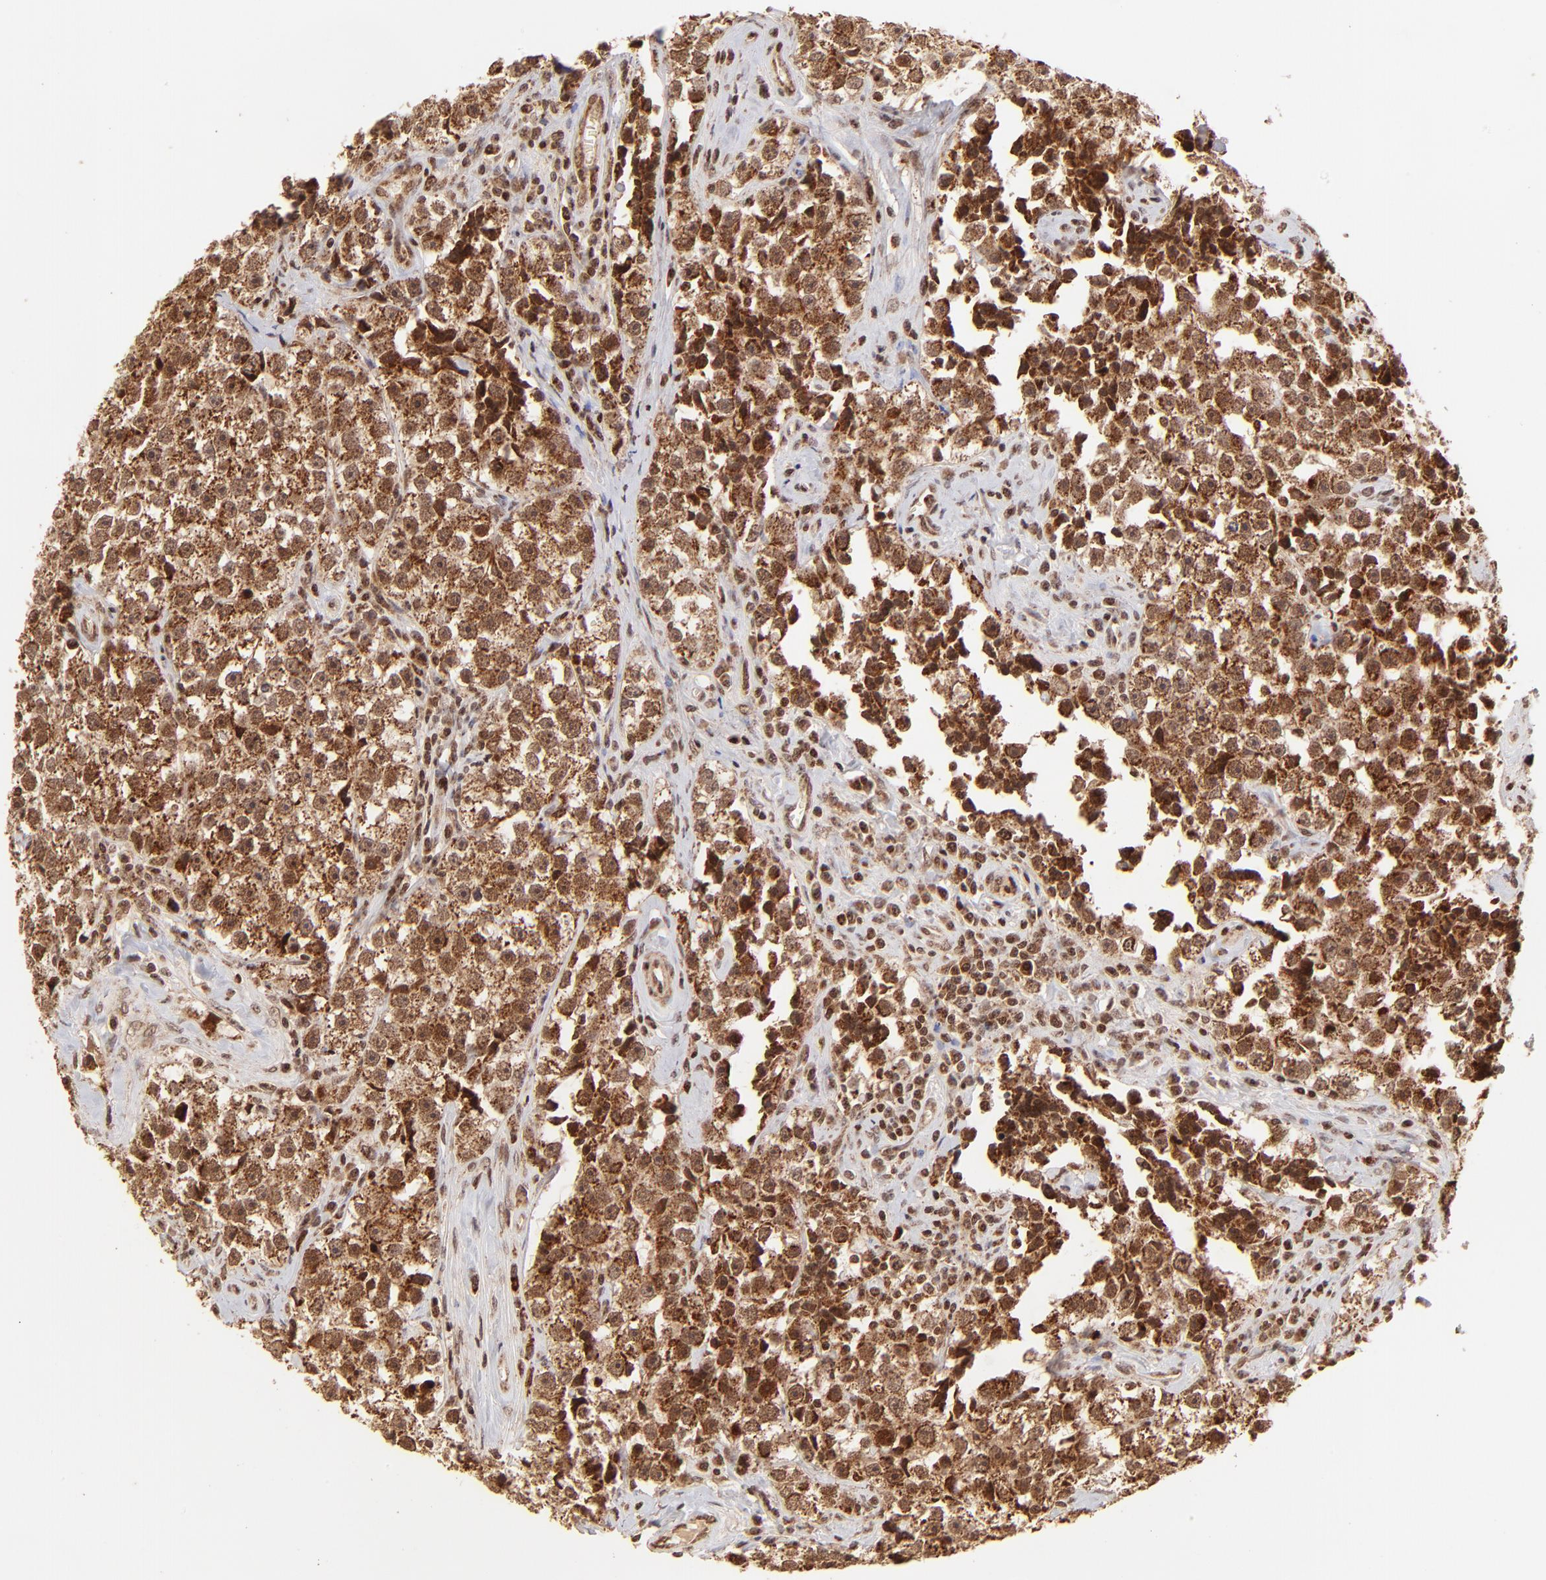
{"staining": {"intensity": "strong", "quantity": ">75%", "location": "cytoplasmic/membranous,nuclear"}, "tissue": "testis cancer", "cell_type": "Tumor cells", "image_type": "cancer", "snomed": [{"axis": "morphology", "description": "Seminoma, NOS"}, {"axis": "topography", "description": "Testis"}], "caption": "High-power microscopy captured an immunohistochemistry (IHC) micrograph of testis cancer (seminoma), revealing strong cytoplasmic/membranous and nuclear positivity in approximately >75% of tumor cells. The protein of interest is shown in brown color, while the nuclei are stained blue.", "gene": "MED15", "patient": {"sex": "male", "age": 32}}